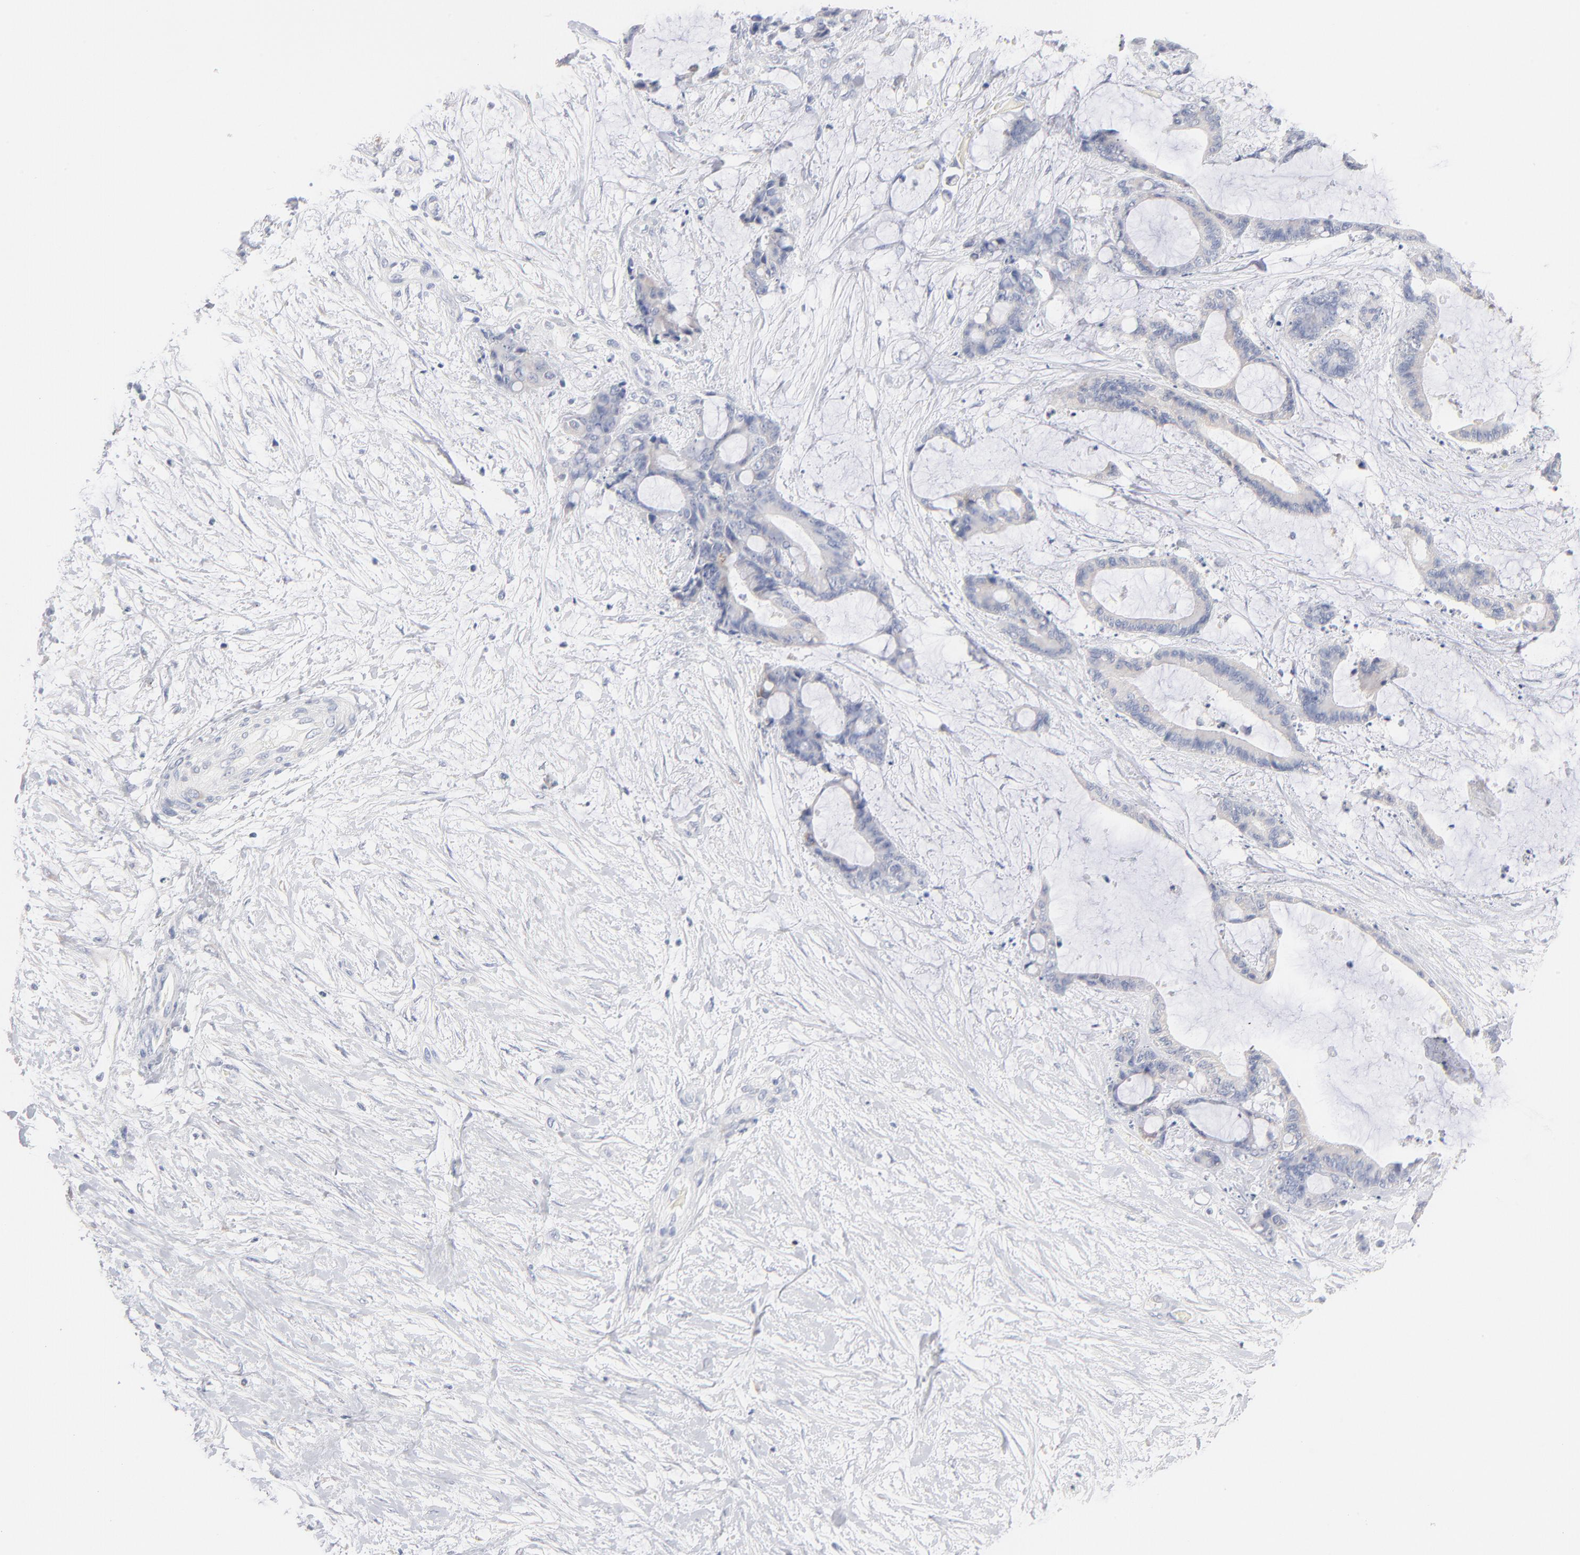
{"staining": {"intensity": "negative", "quantity": "none", "location": "none"}, "tissue": "liver cancer", "cell_type": "Tumor cells", "image_type": "cancer", "snomed": [{"axis": "morphology", "description": "Cholangiocarcinoma"}, {"axis": "topography", "description": "Liver"}], "caption": "IHC image of neoplastic tissue: liver cancer stained with DAB displays no significant protein expression in tumor cells. Nuclei are stained in blue.", "gene": "MID1", "patient": {"sex": "female", "age": 73}}